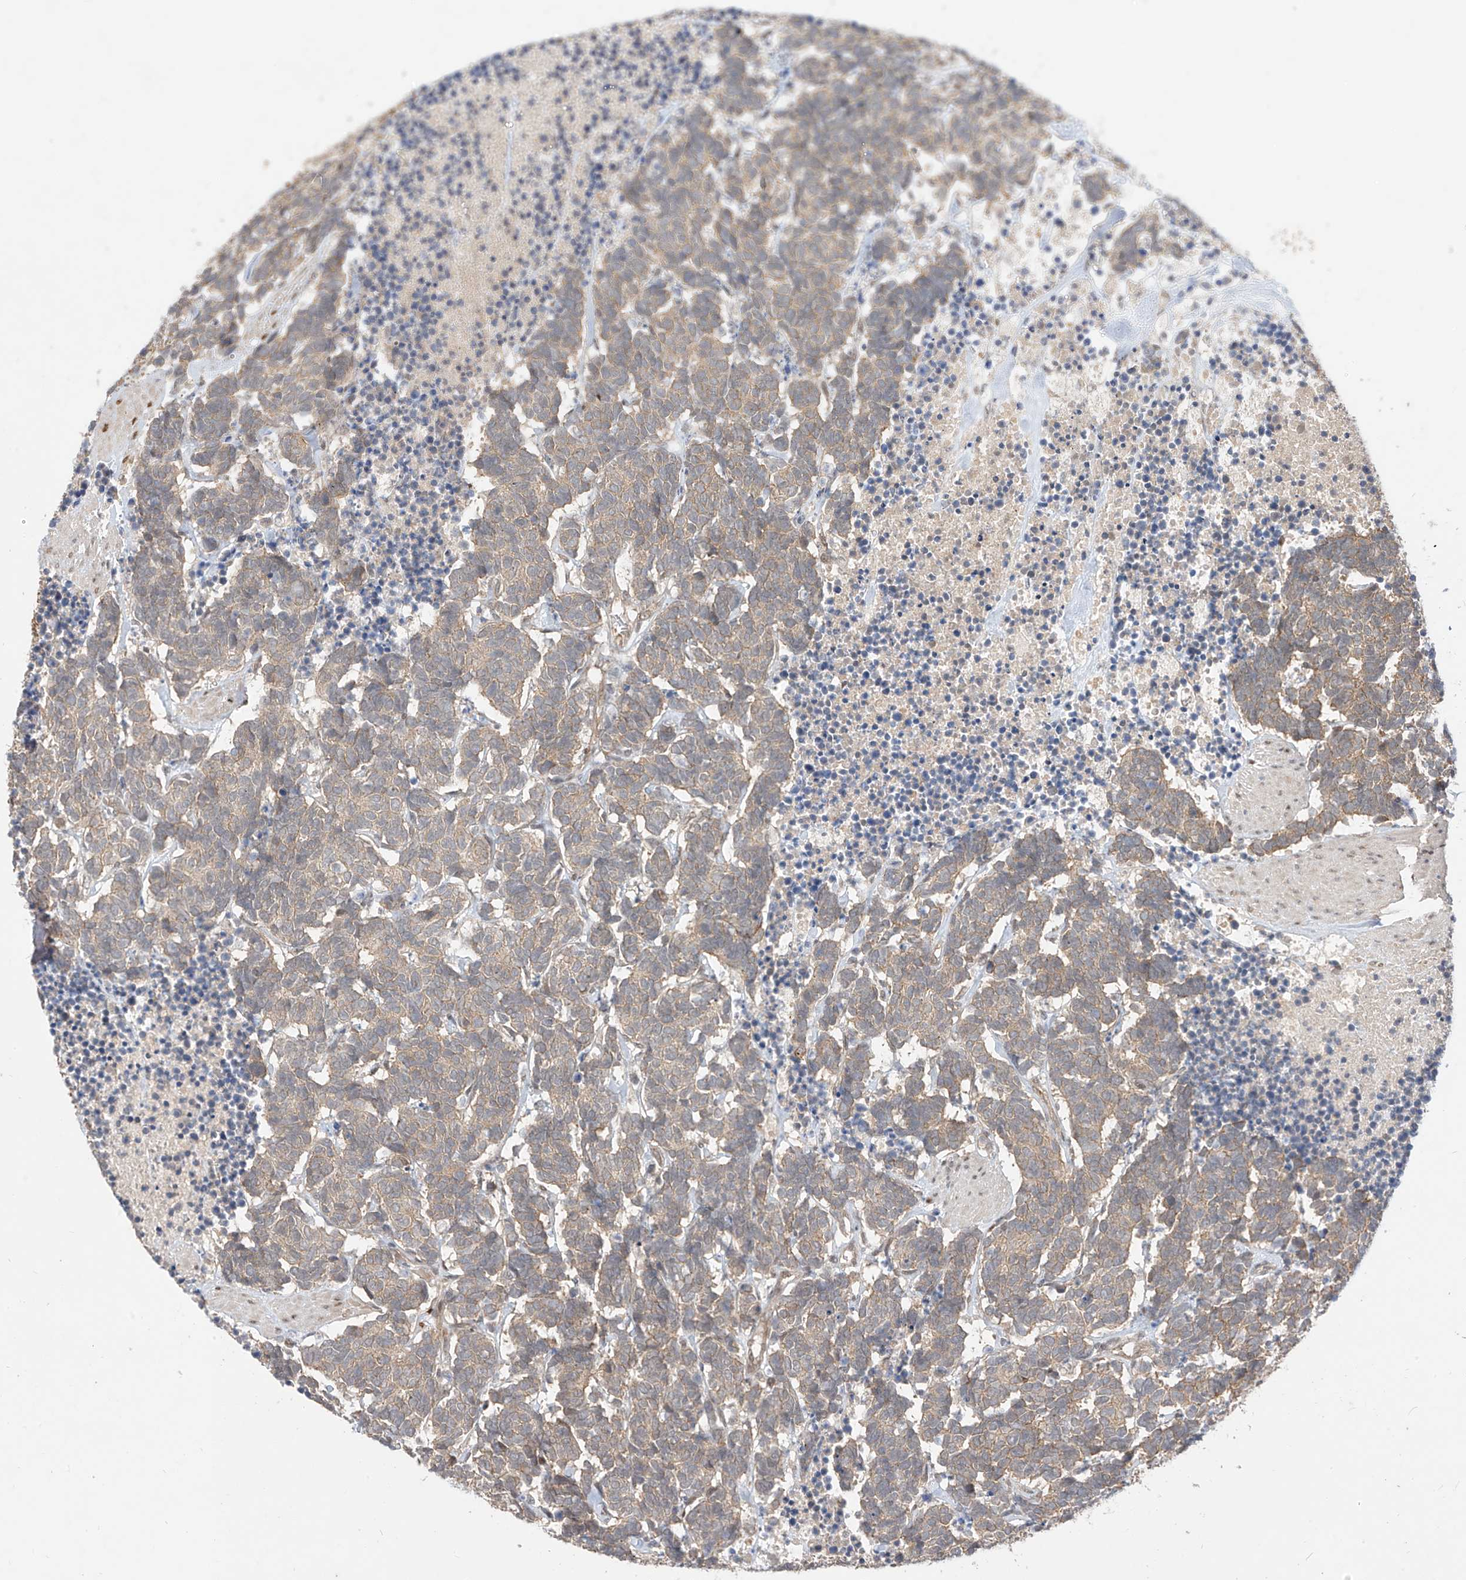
{"staining": {"intensity": "weak", "quantity": "25%-75%", "location": "cytoplasmic/membranous"}, "tissue": "carcinoid", "cell_type": "Tumor cells", "image_type": "cancer", "snomed": [{"axis": "morphology", "description": "Carcinoma, NOS"}, {"axis": "morphology", "description": "Carcinoid, malignant, NOS"}, {"axis": "topography", "description": "Urinary bladder"}], "caption": "Protein expression analysis of human carcinoid reveals weak cytoplasmic/membranous positivity in about 25%-75% of tumor cells. Nuclei are stained in blue.", "gene": "MRTFA", "patient": {"sex": "male", "age": 57}}